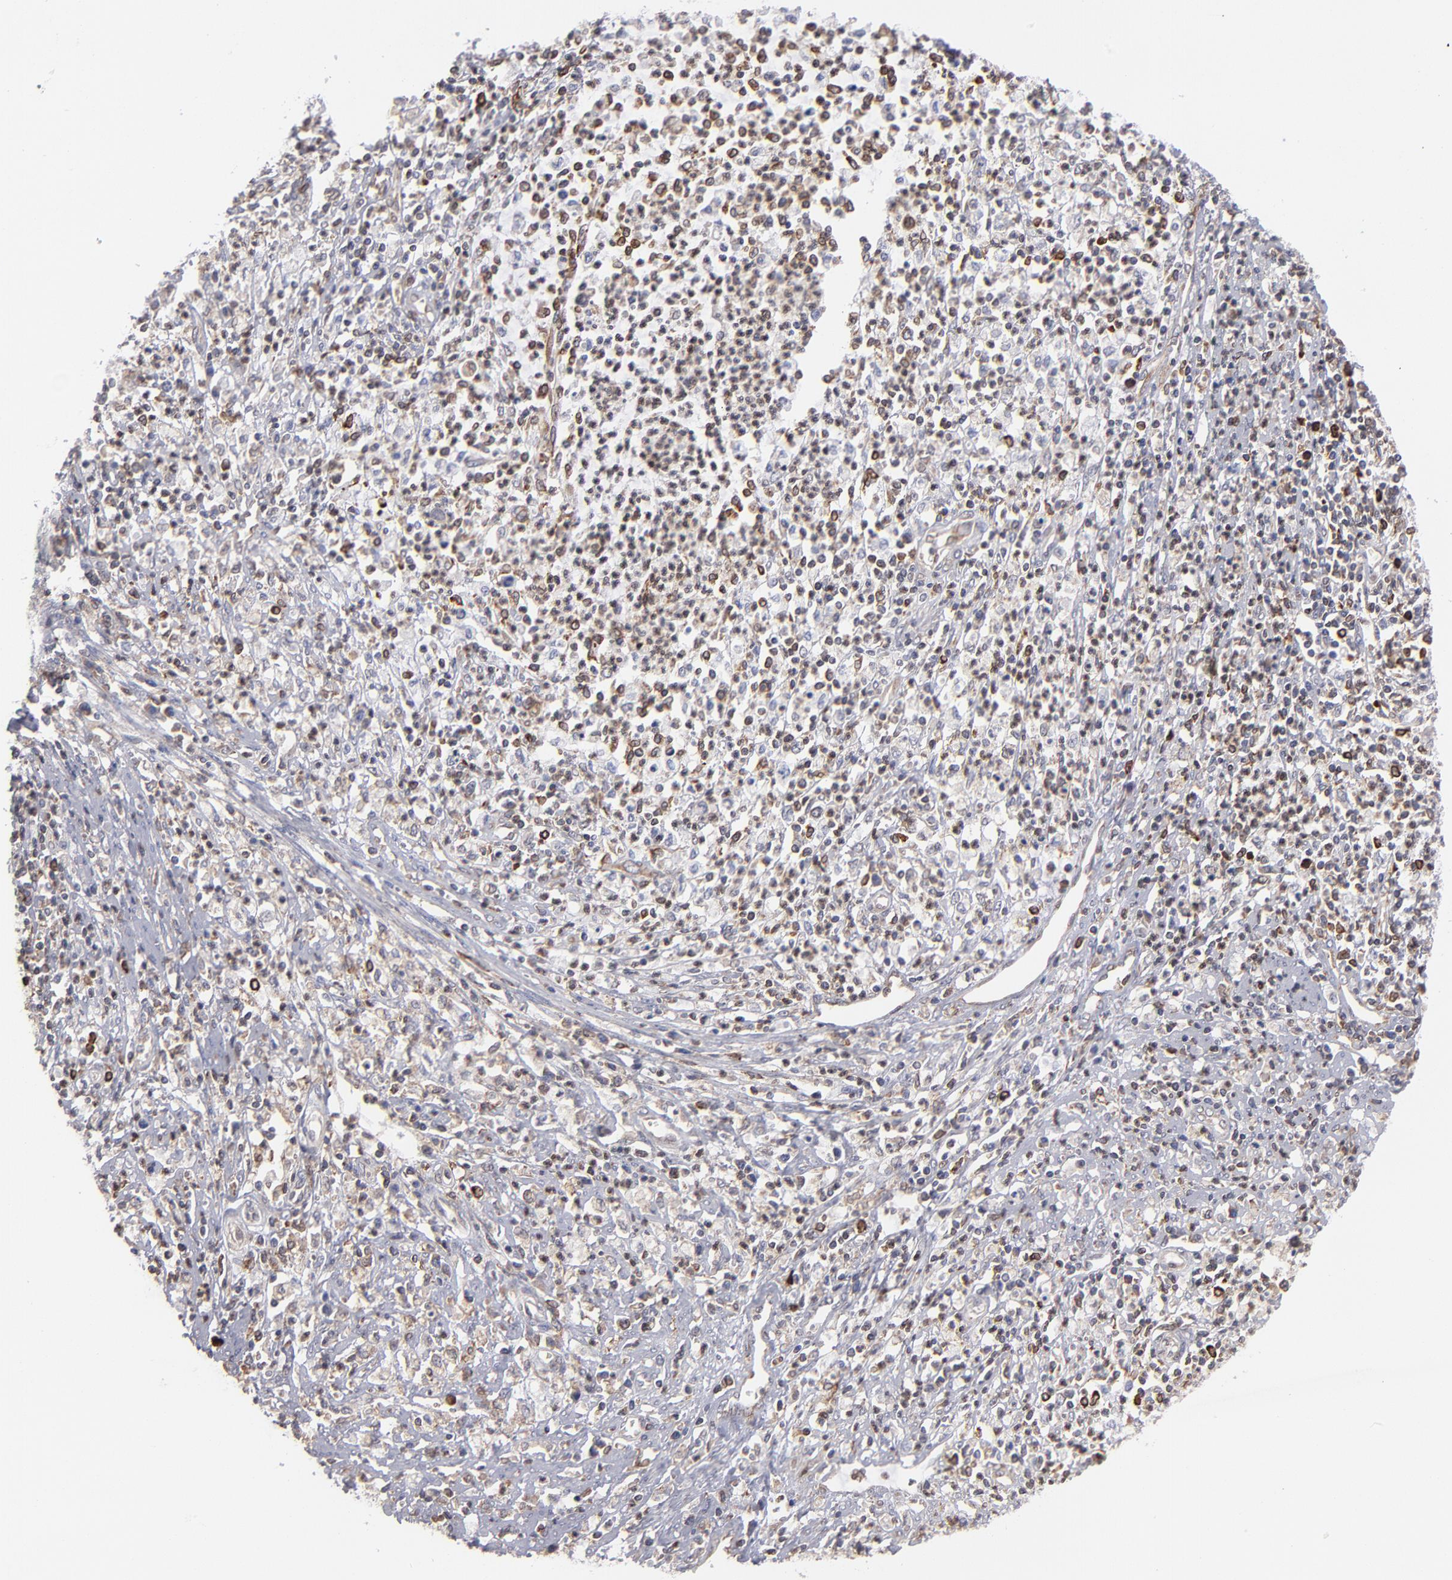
{"staining": {"intensity": "weak", "quantity": ">75%", "location": "cytoplasmic/membranous"}, "tissue": "cervical cancer", "cell_type": "Tumor cells", "image_type": "cancer", "snomed": [{"axis": "morphology", "description": "Adenocarcinoma, NOS"}, {"axis": "topography", "description": "Cervix"}], "caption": "Human cervical cancer stained with a brown dye shows weak cytoplasmic/membranous positive positivity in about >75% of tumor cells.", "gene": "TMX1", "patient": {"sex": "female", "age": 36}}